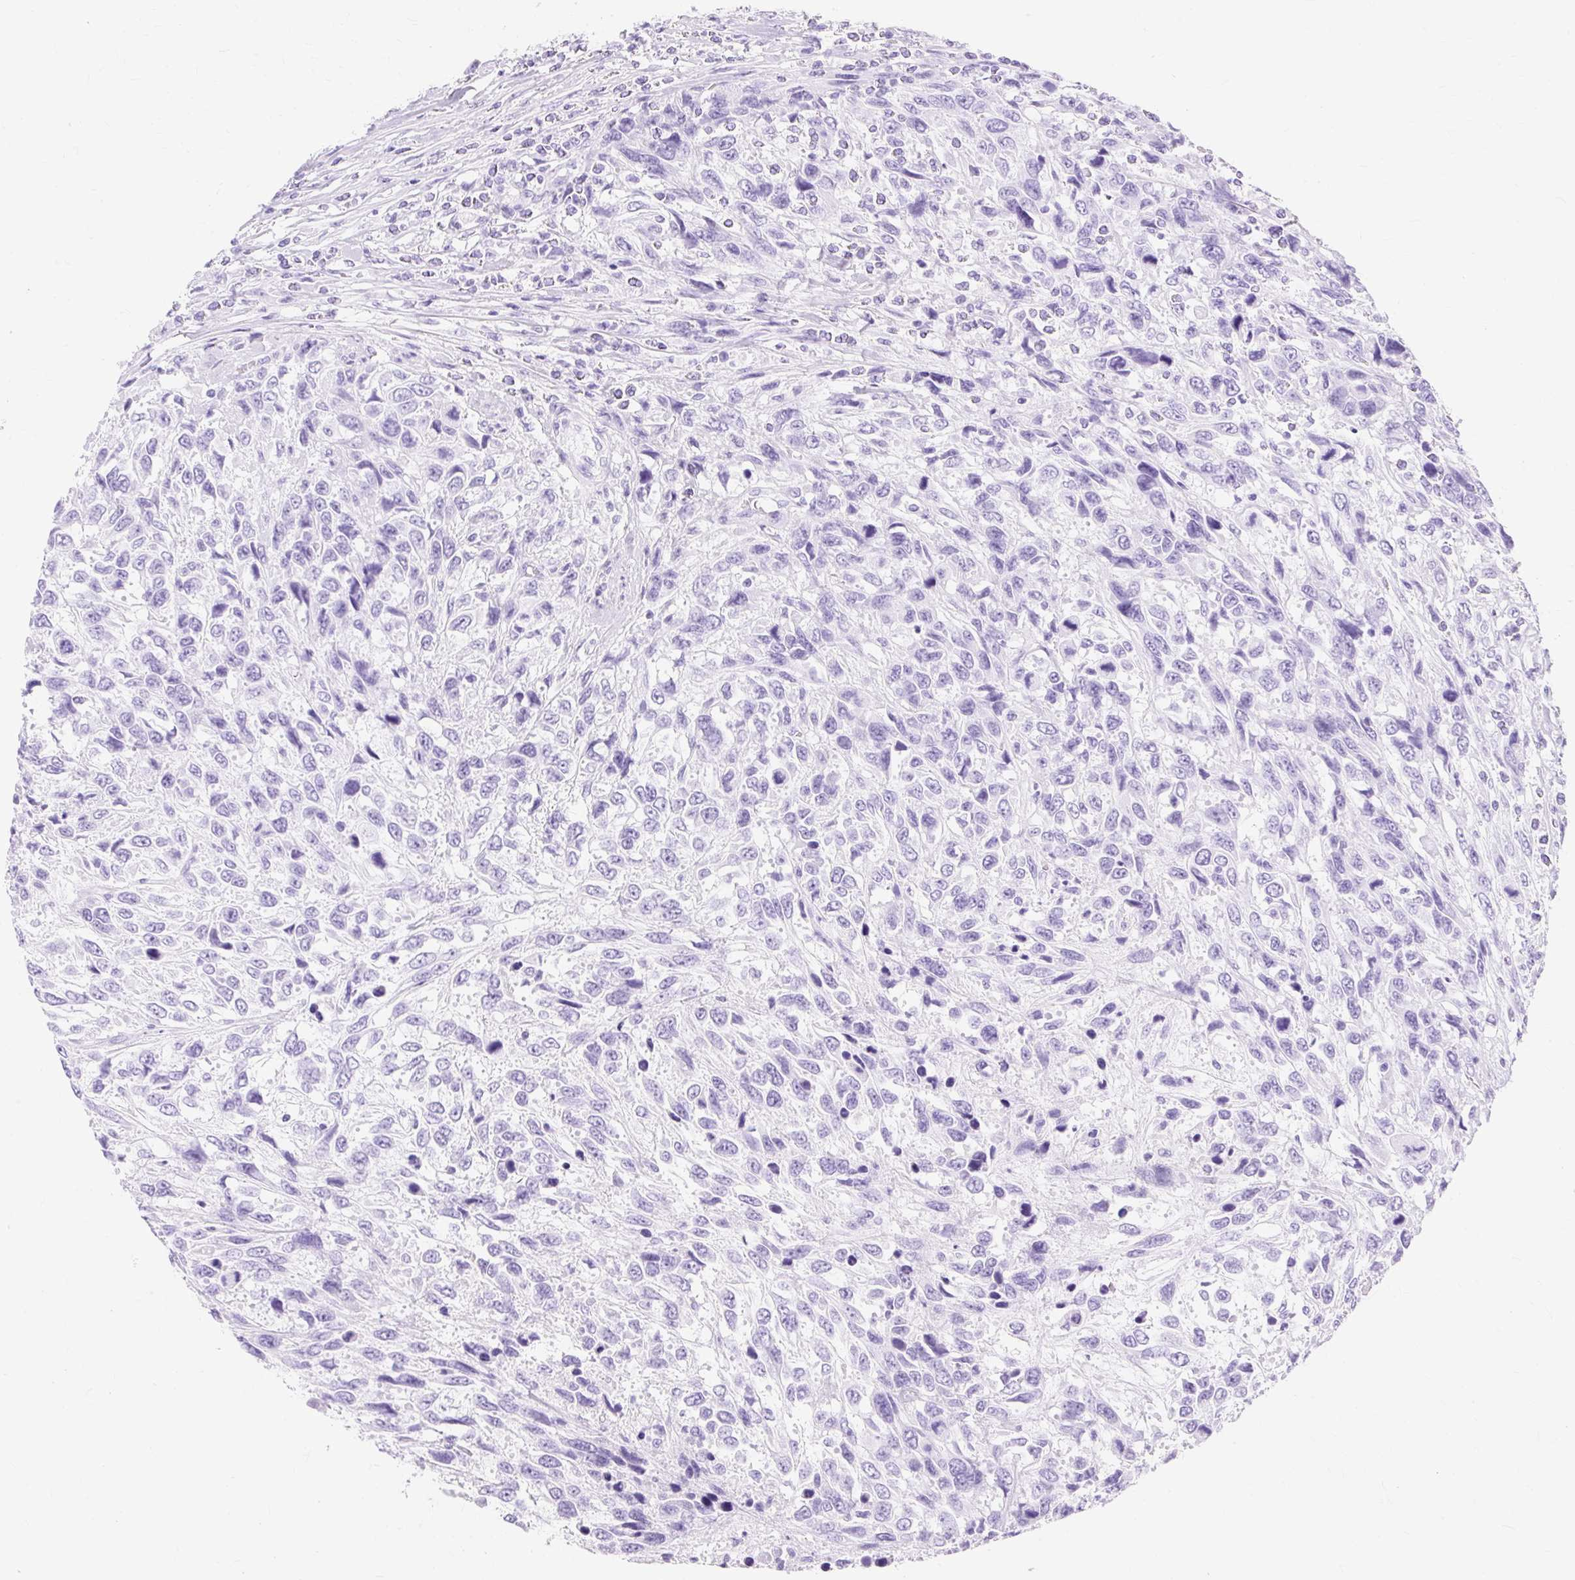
{"staining": {"intensity": "negative", "quantity": "none", "location": "none"}, "tissue": "urothelial cancer", "cell_type": "Tumor cells", "image_type": "cancer", "snomed": [{"axis": "morphology", "description": "Urothelial carcinoma, High grade"}, {"axis": "topography", "description": "Urinary bladder"}], "caption": "High power microscopy micrograph of an immunohistochemistry micrograph of urothelial cancer, revealing no significant expression in tumor cells. (Brightfield microscopy of DAB immunohistochemistry at high magnification).", "gene": "MBP", "patient": {"sex": "female", "age": 70}}